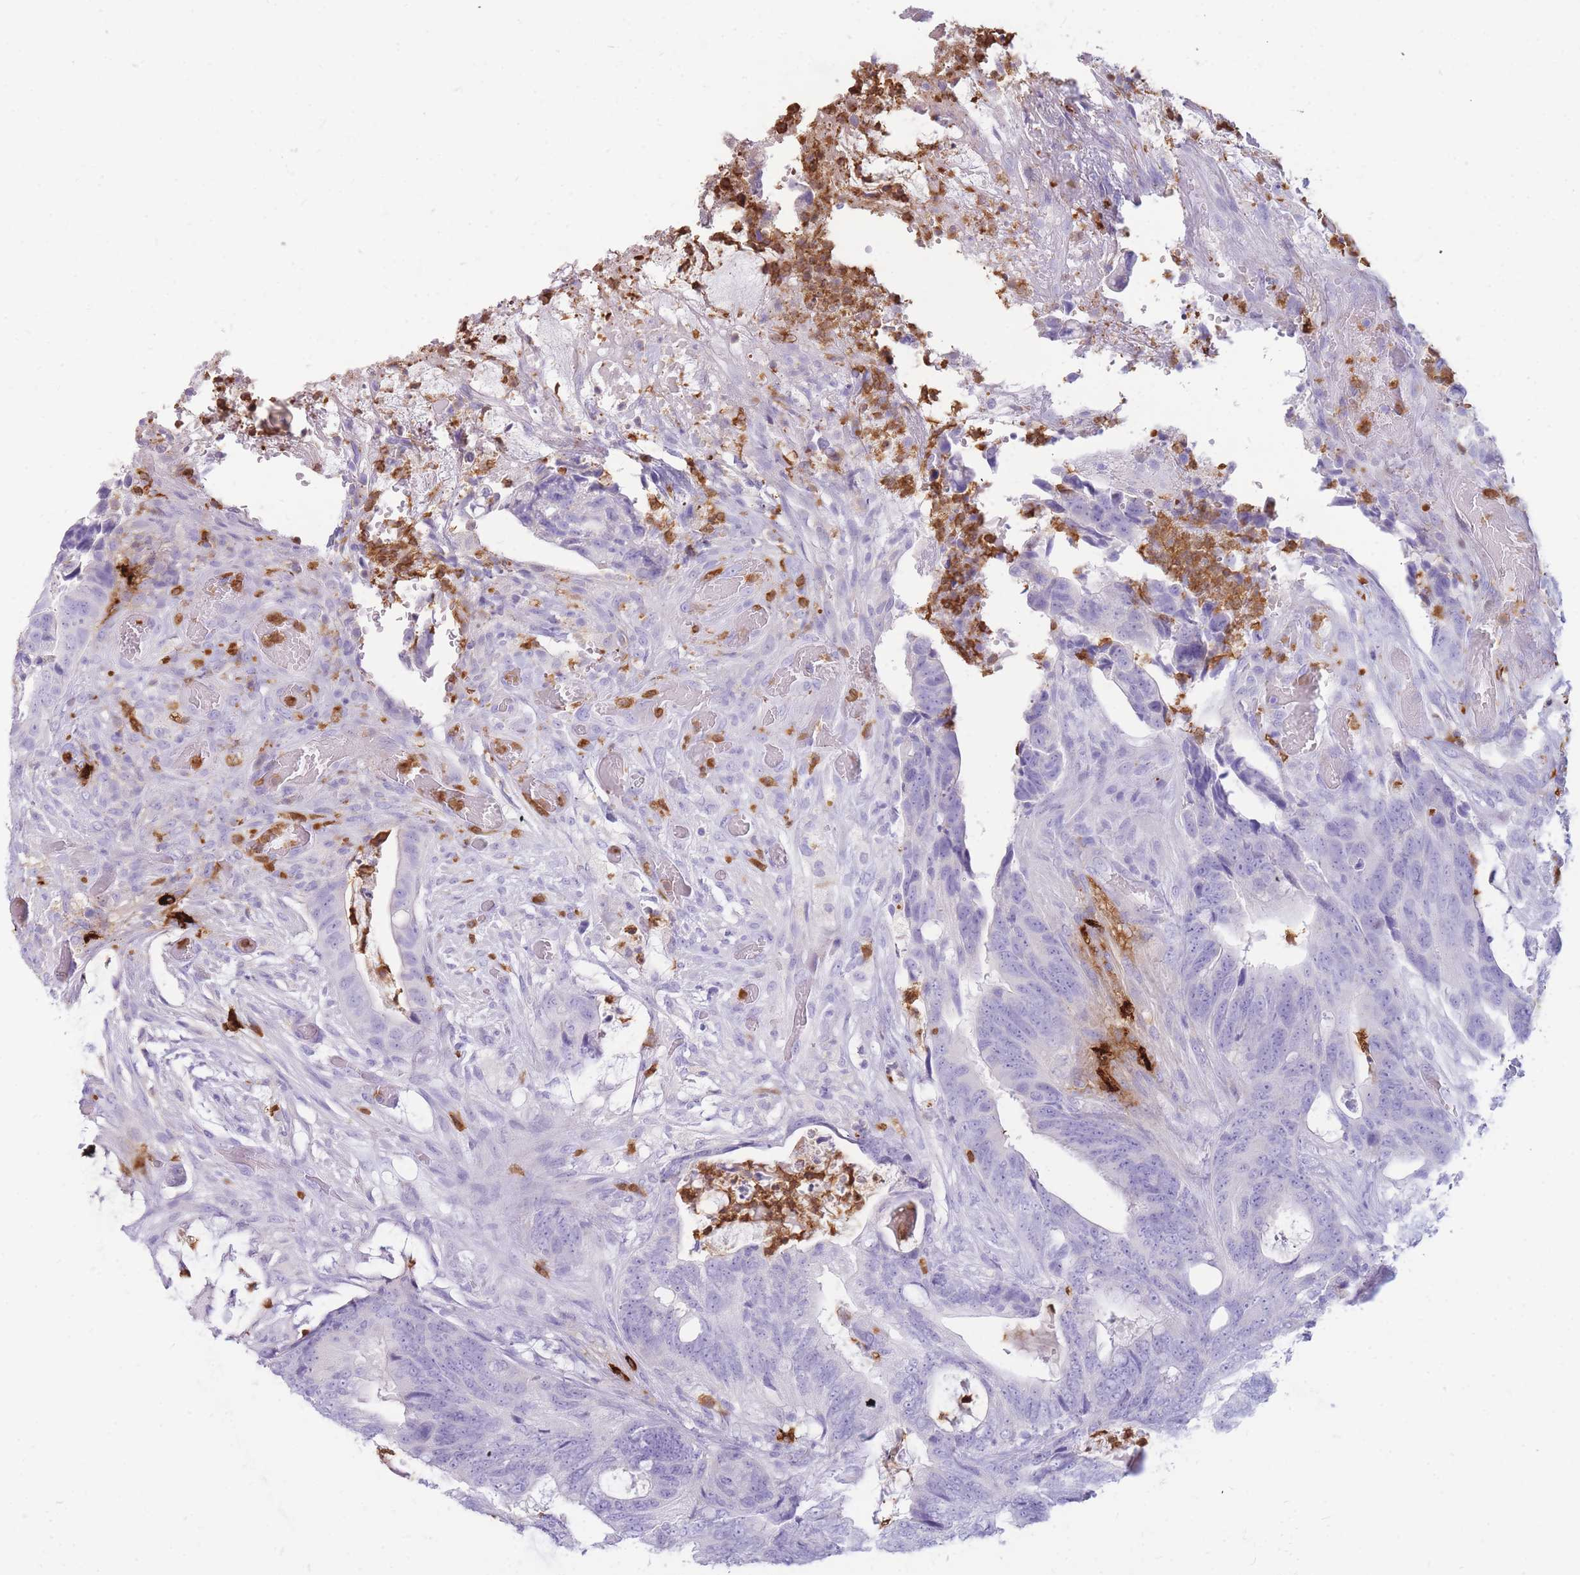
{"staining": {"intensity": "negative", "quantity": "none", "location": "none"}, "tissue": "colorectal cancer", "cell_type": "Tumor cells", "image_type": "cancer", "snomed": [{"axis": "morphology", "description": "Adenocarcinoma, NOS"}, {"axis": "topography", "description": "Colon"}], "caption": "Protein analysis of colorectal adenocarcinoma shows no significant expression in tumor cells.", "gene": "TPSAB1", "patient": {"sex": "female", "age": 82}}